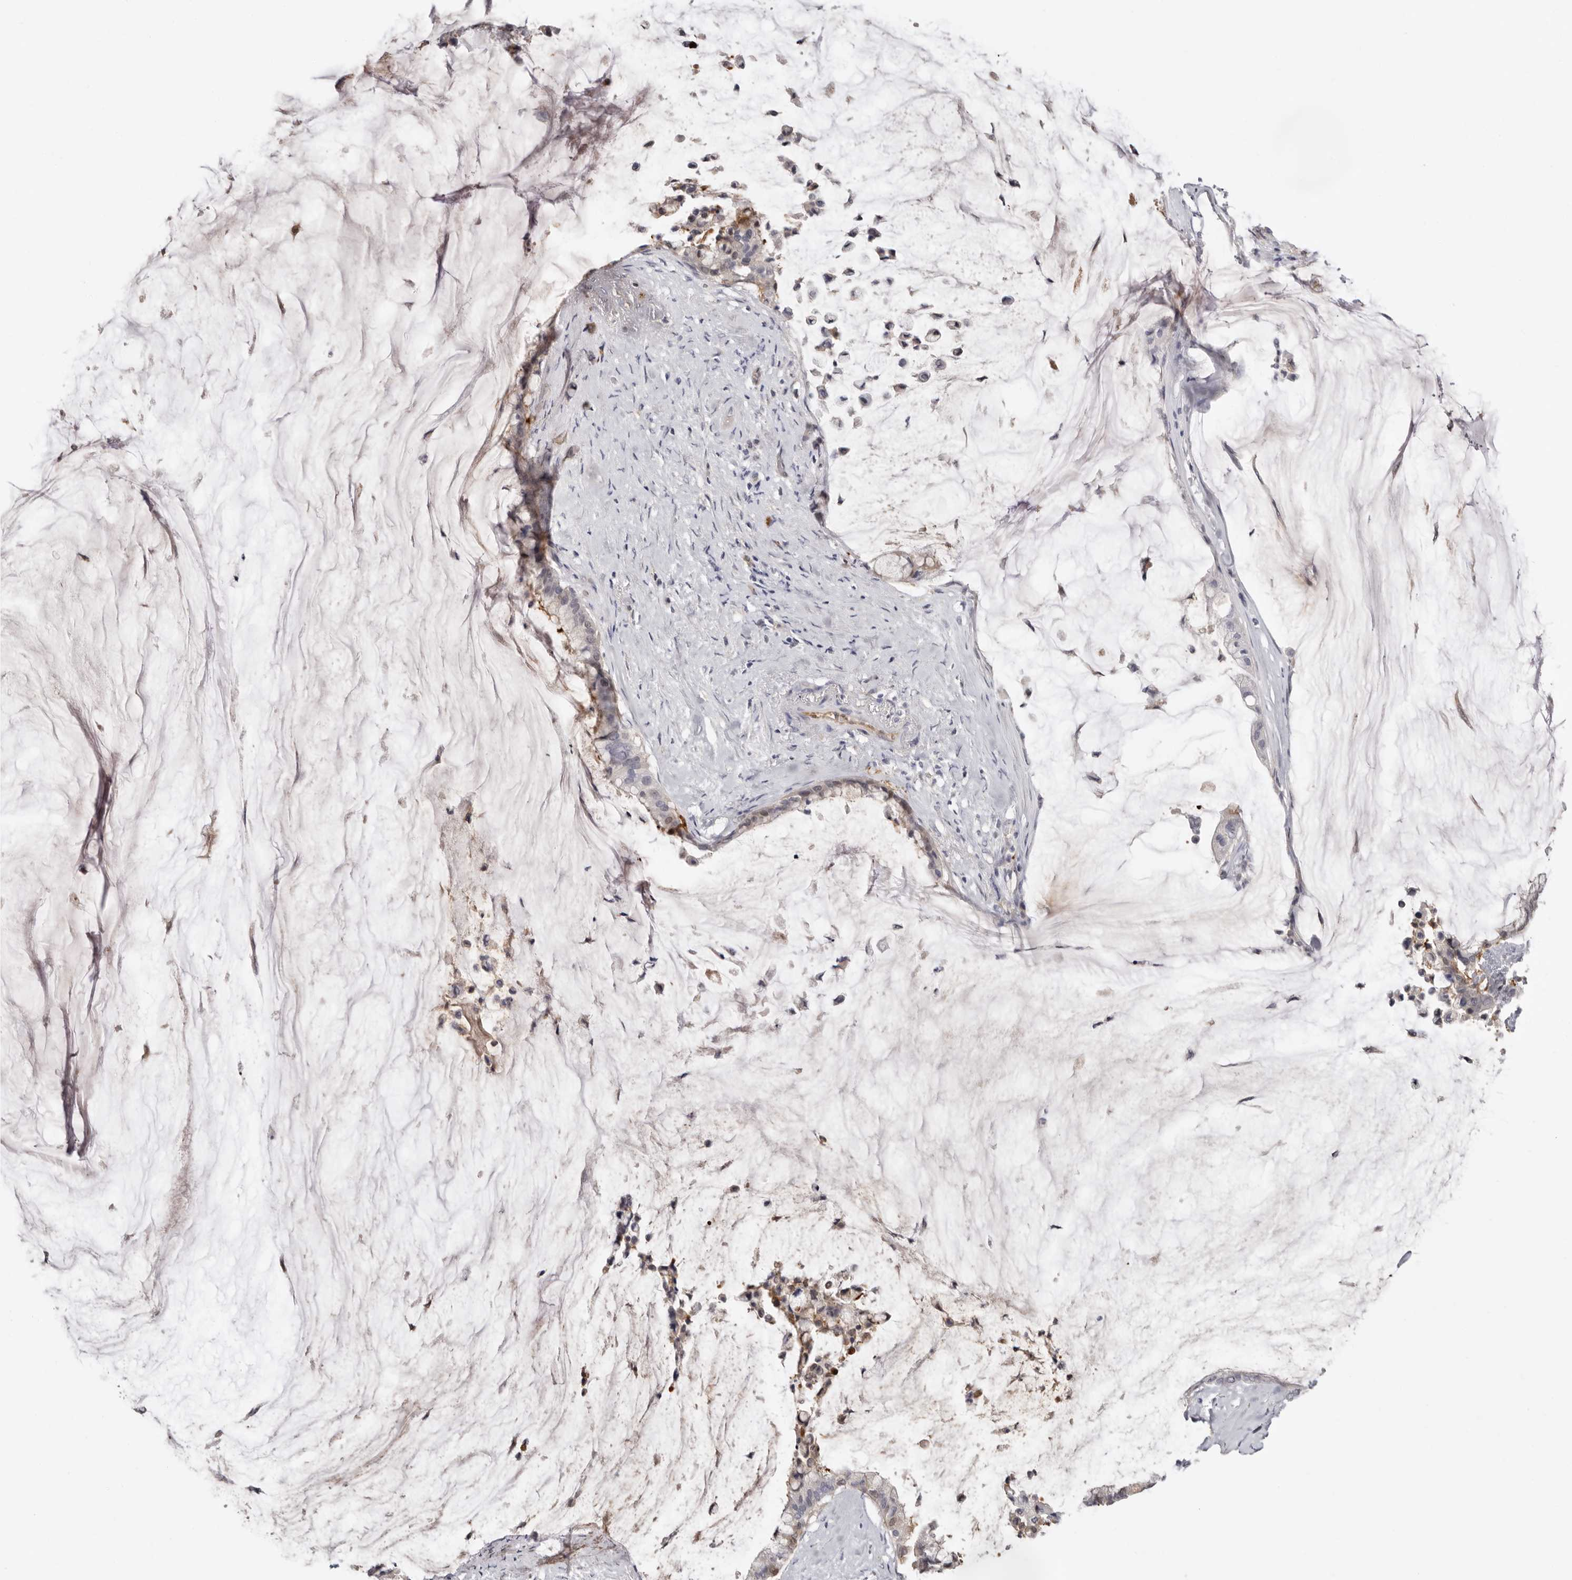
{"staining": {"intensity": "negative", "quantity": "none", "location": "none"}, "tissue": "pancreatic cancer", "cell_type": "Tumor cells", "image_type": "cancer", "snomed": [{"axis": "morphology", "description": "Adenocarcinoma, NOS"}, {"axis": "topography", "description": "Pancreas"}], "caption": "A micrograph of pancreatic cancer stained for a protein reveals no brown staining in tumor cells.", "gene": "PKDCC", "patient": {"sex": "male", "age": 41}}